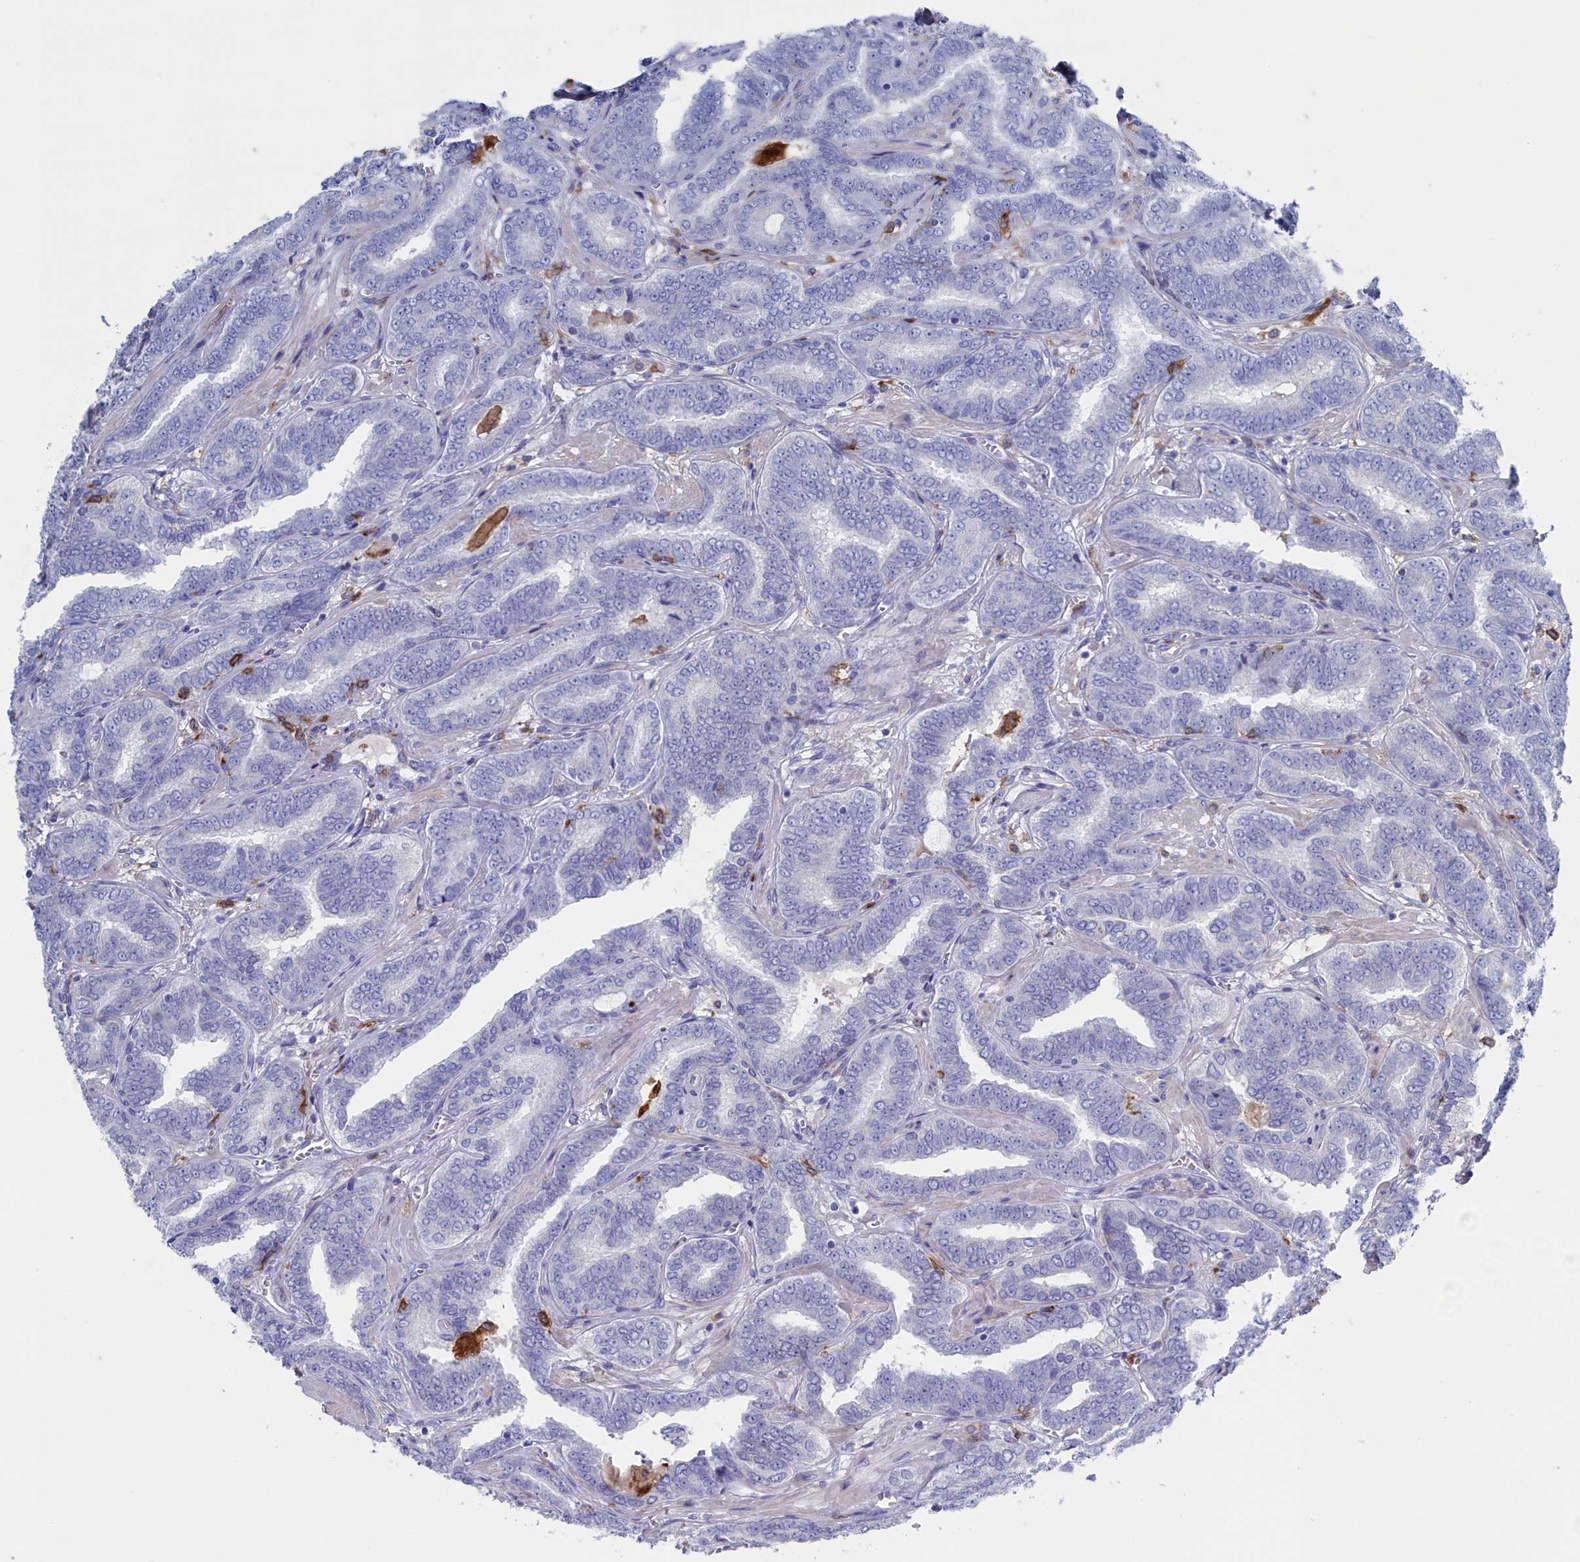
{"staining": {"intensity": "negative", "quantity": "none", "location": "none"}, "tissue": "prostate cancer", "cell_type": "Tumor cells", "image_type": "cancer", "snomed": [{"axis": "morphology", "description": "Adenocarcinoma, High grade"}, {"axis": "topography", "description": "Prostate"}], "caption": "IHC of prostate cancer (high-grade adenocarcinoma) reveals no positivity in tumor cells.", "gene": "TYROBP", "patient": {"sex": "male", "age": 67}}